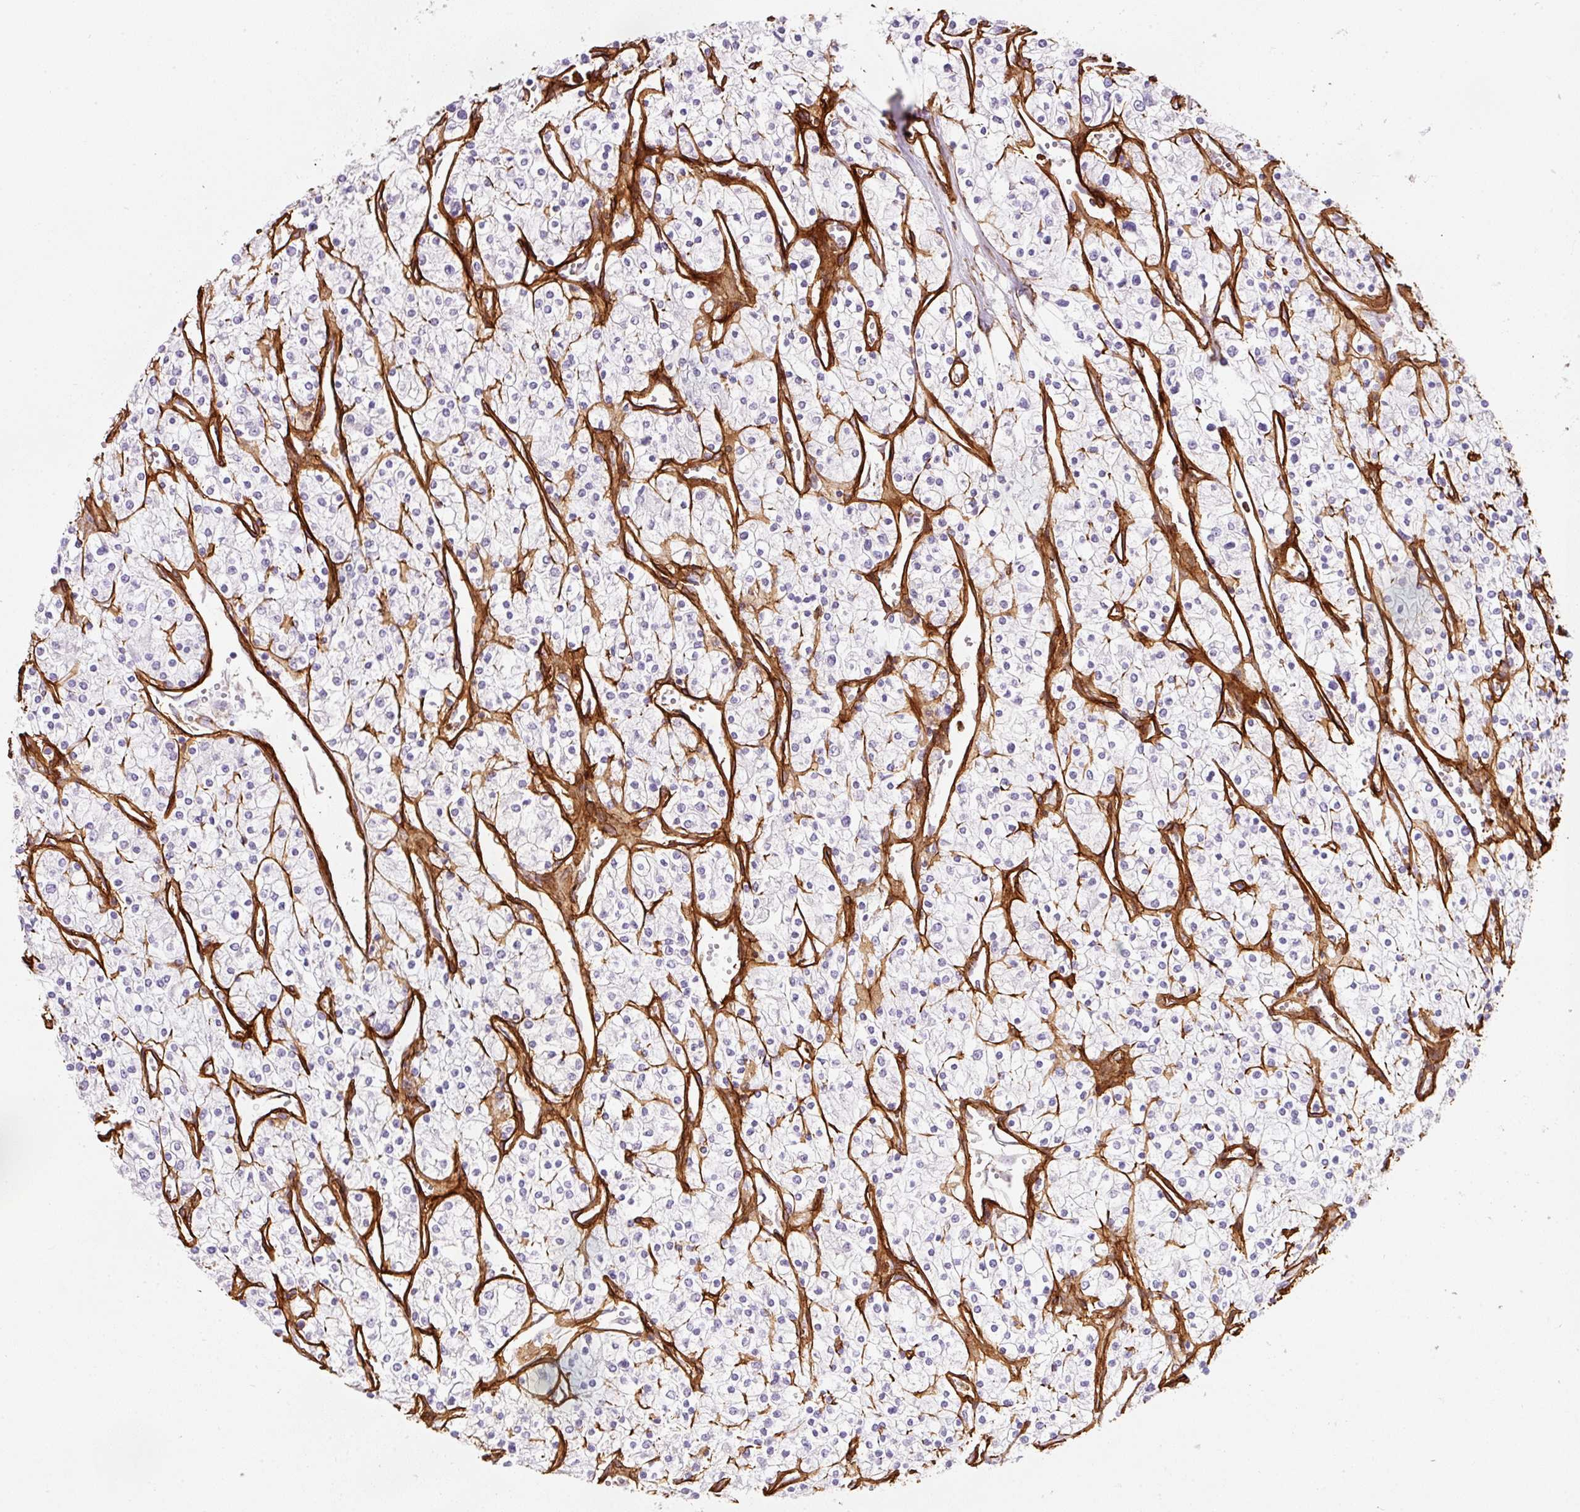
{"staining": {"intensity": "negative", "quantity": "none", "location": "none"}, "tissue": "renal cancer", "cell_type": "Tumor cells", "image_type": "cancer", "snomed": [{"axis": "morphology", "description": "Adenocarcinoma, NOS"}, {"axis": "topography", "description": "Kidney"}], "caption": "There is no significant positivity in tumor cells of renal cancer.", "gene": "LOXL4", "patient": {"sex": "male", "age": 80}}